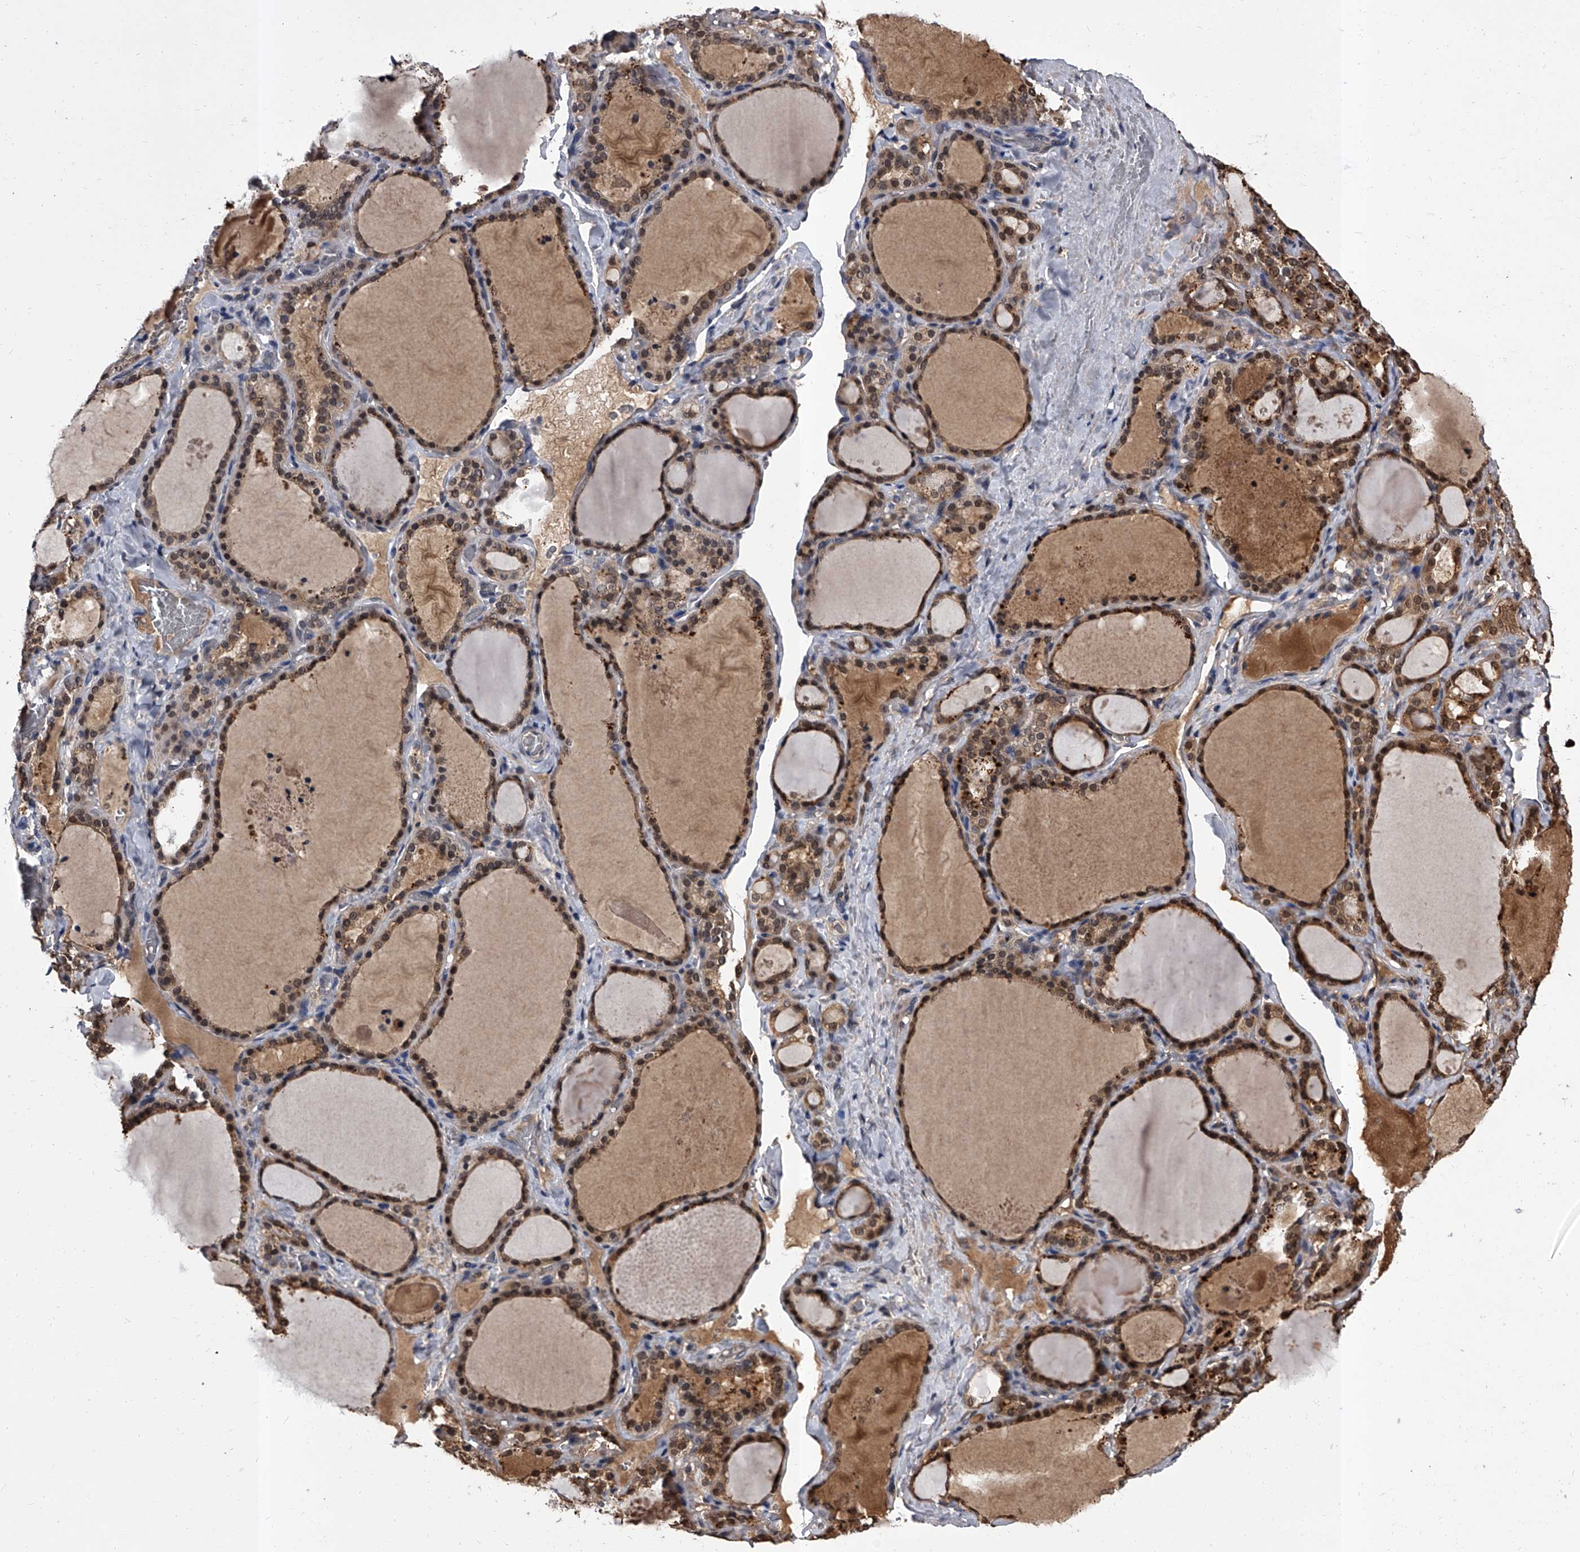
{"staining": {"intensity": "moderate", "quantity": ">75%", "location": "cytoplasmic/membranous,nuclear"}, "tissue": "thyroid gland", "cell_type": "Glandular cells", "image_type": "normal", "snomed": [{"axis": "morphology", "description": "Normal tissue, NOS"}, {"axis": "topography", "description": "Thyroid gland"}], "caption": "IHC (DAB (3,3'-diaminobenzidine)) staining of normal thyroid gland displays moderate cytoplasmic/membranous,nuclear protein positivity in about >75% of glandular cells. (DAB = brown stain, brightfield microscopy at high magnification).", "gene": "SLC18B1", "patient": {"sex": "female", "age": 22}}